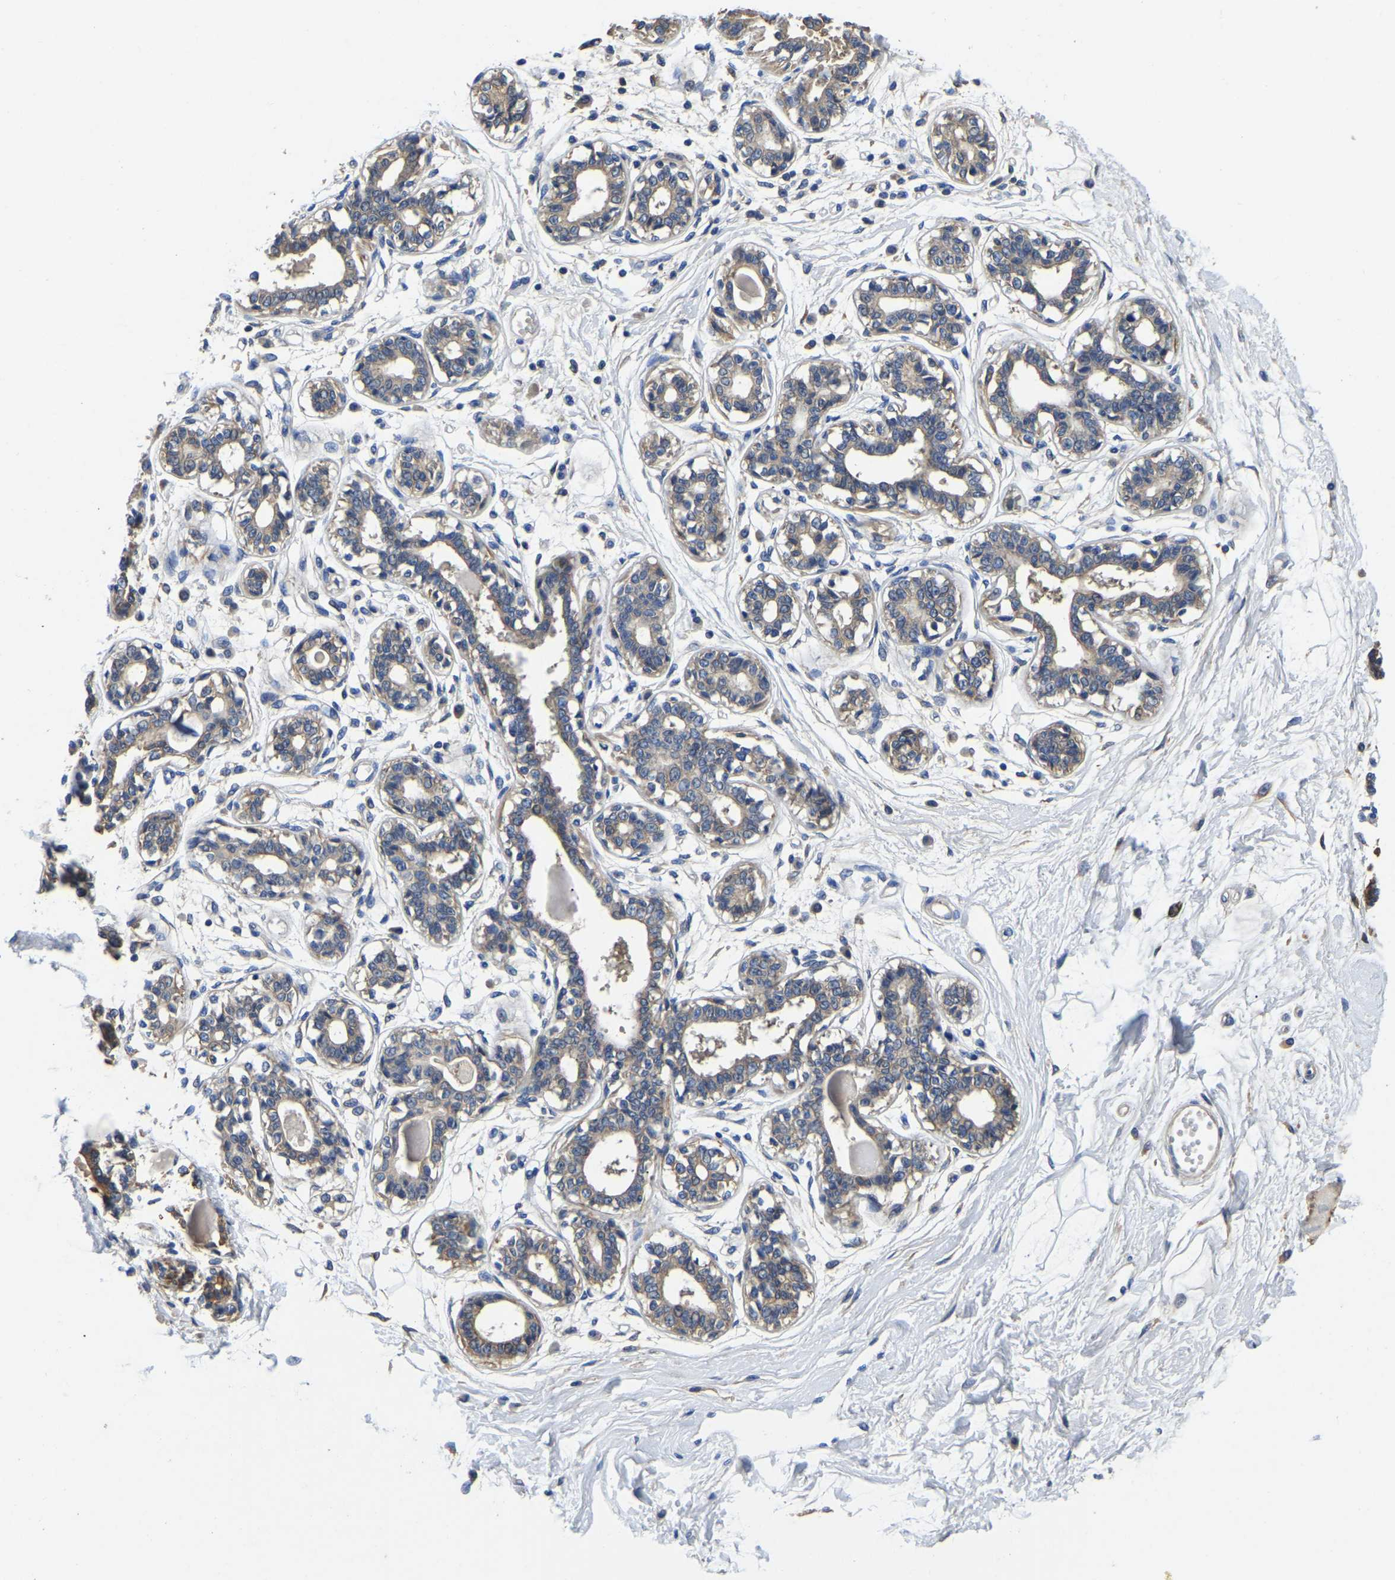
{"staining": {"intensity": "negative", "quantity": "none", "location": "none"}, "tissue": "breast", "cell_type": "Adipocytes", "image_type": "normal", "snomed": [{"axis": "morphology", "description": "Normal tissue, NOS"}, {"axis": "topography", "description": "Breast"}], "caption": "Adipocytes are negative for brown protein staining in unremarkable breast. (Stains: DAB immunohistochemistry (IHC) with hematoxylin counter stain, Microscopy: brightfield microscopy at high magnification).", "gene": "STAT2", "patient": {"sex": "female", "age": 45}}